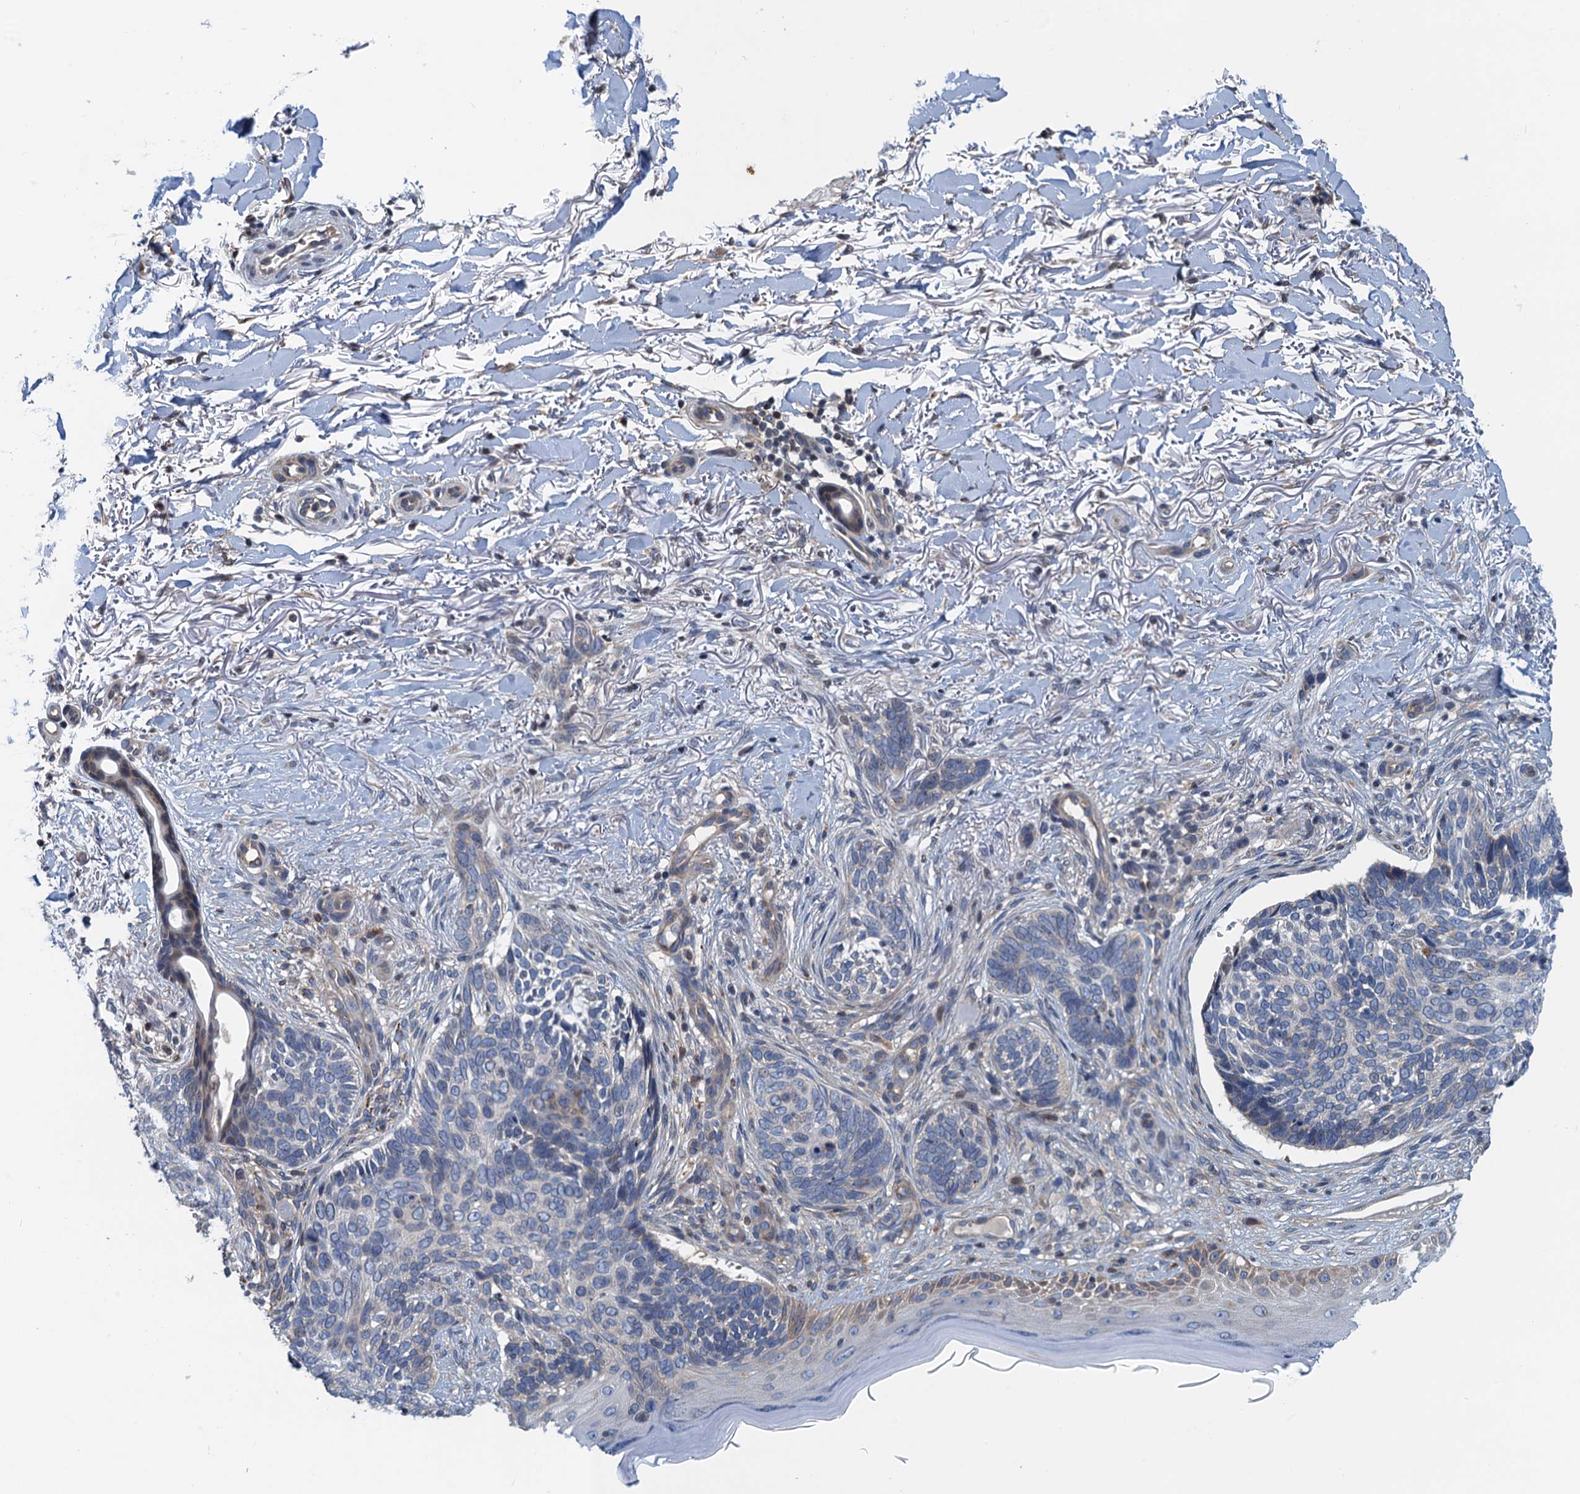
{"staining": {"intensity": "negative", "quantity": "none", "location": "none"}, "tissue": "skin cancer", "cell_type": "Tumor cells", "image_type": "cancer", "snomed": [{"axis": "morphology", "description": "Normal tissue, NOS"}, {"axis": "morphology", "description": "Basal cell carcinoma"}, {"axis": "topography", "description": "Skin"}], "caption": "Immunohistochemical staining of skin basal cell carcinoma exhibits no significant positivity in tumor cells. Nuclei are stained in blue.", "gene": "NBEA", "patient": {"sex": "female", "age": 67}}